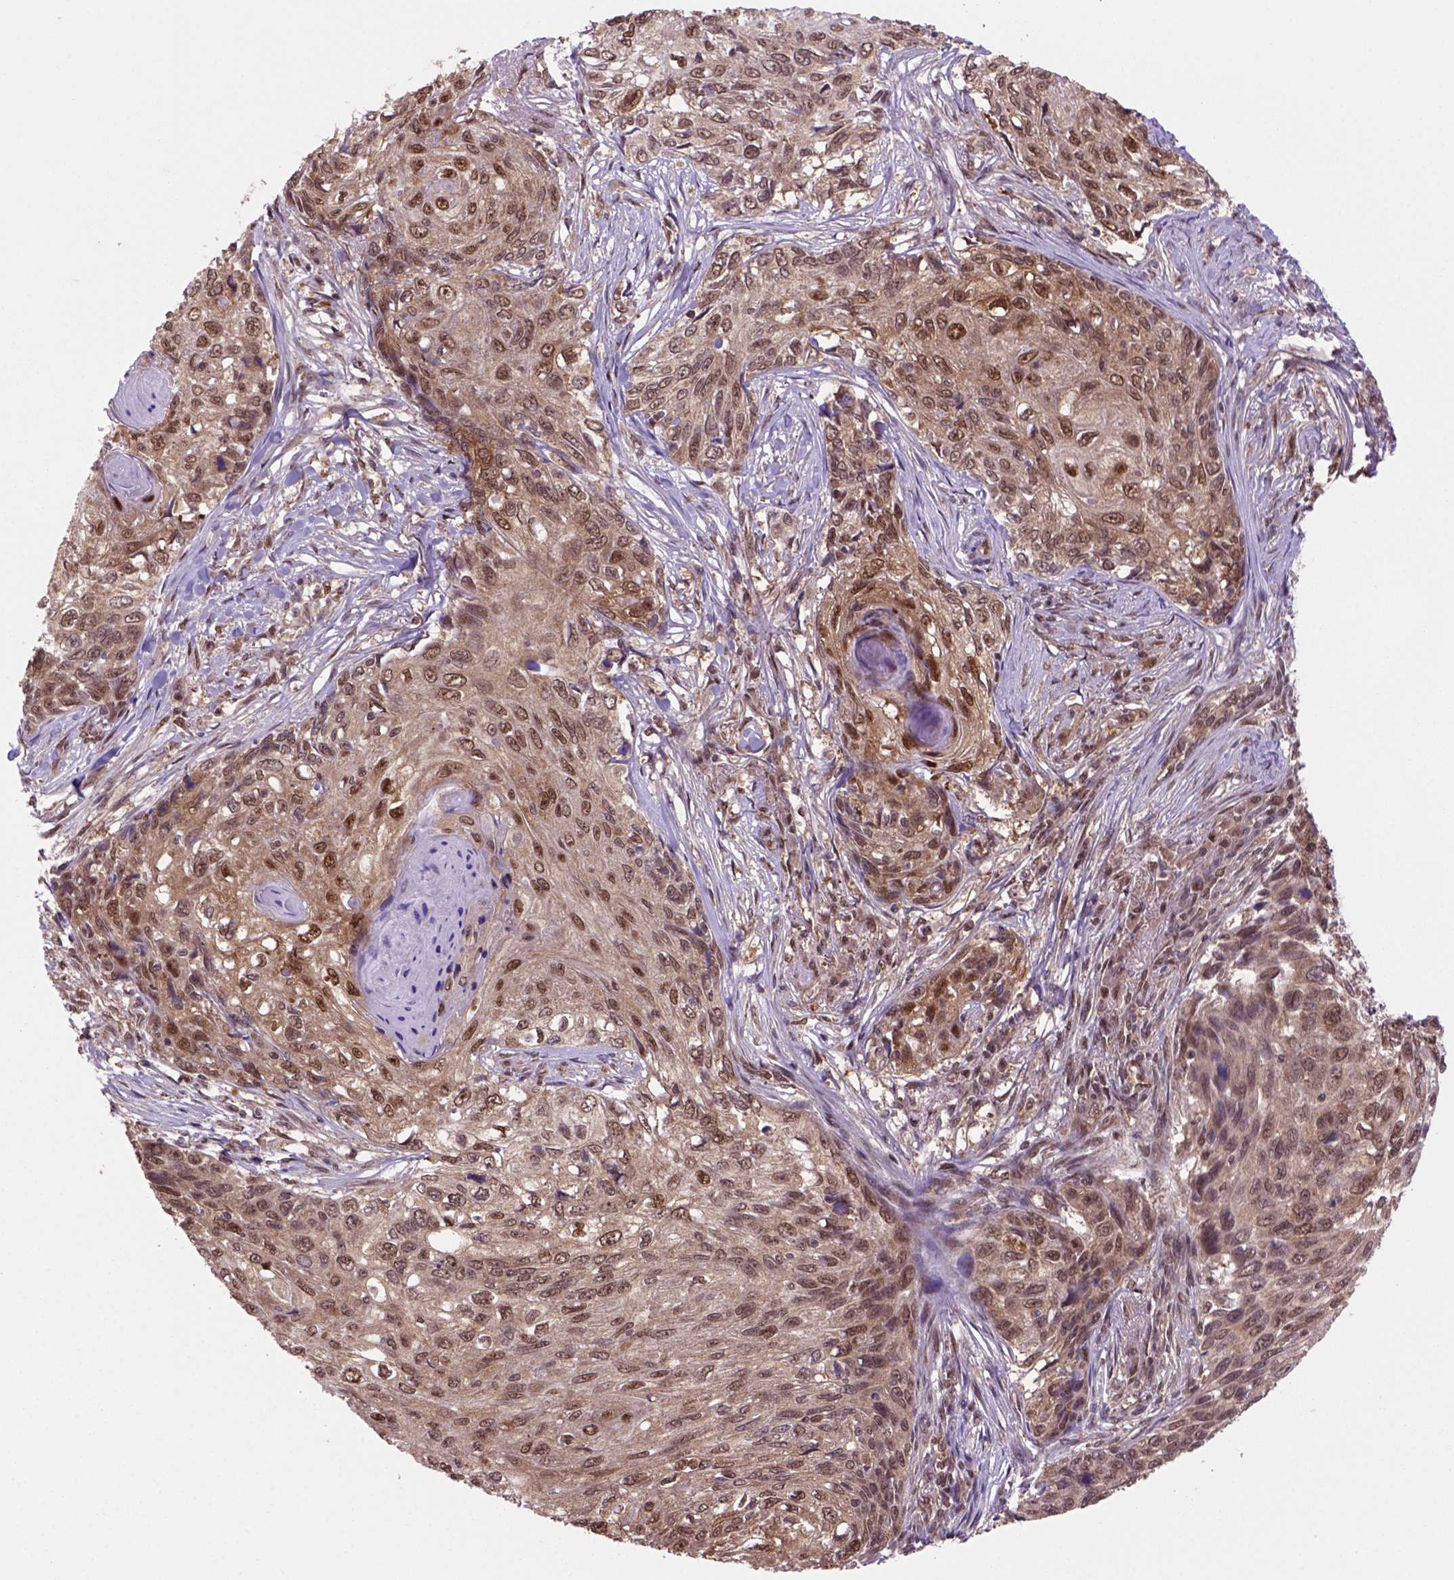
{"staining": {"intensity": "moderate", "quantity": ">75%", "location": "cytoplasmic/membranous,nuclear"}, "tissue": "skin cancer", "cell_type": "Tumor cells", "image_type": "cancer", "snomed": [{"axis": "morphology", "description": "Squamous cell carcinoma, NOS"}, {"axis": "topography", "description": "Skin"}], "caption": "Human skin cancer stained with a protein marker exhibits moderate staining in tumor cells.", "gene": "PSMC2", "patient": {"sex": "male", "age": 92}}